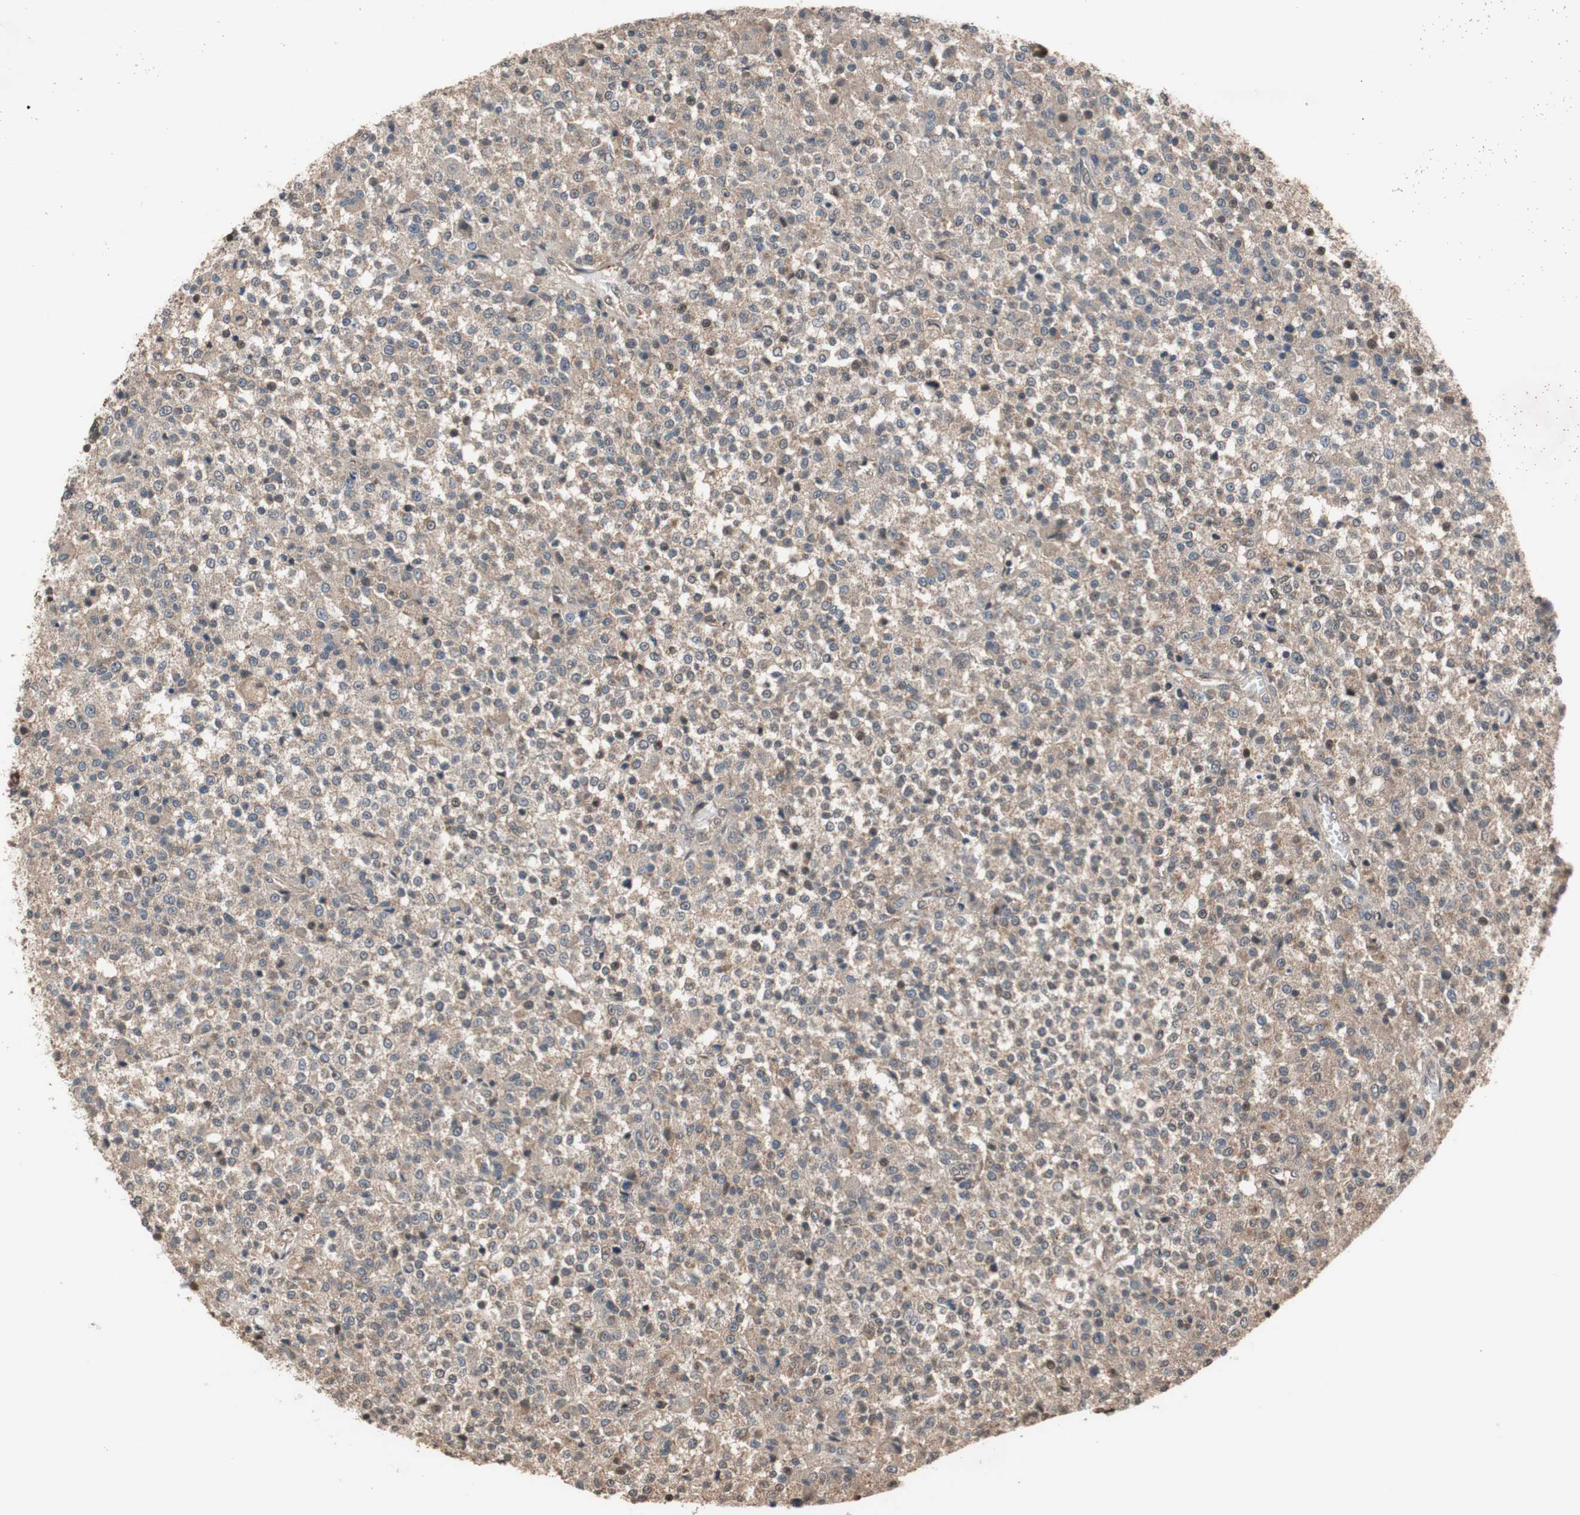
{"staining": {"intensity": "weak", "quantity": ">75%", "location": "cytoplasmic/membranous"}, "tissue": "testis cancer", "cell_type": "Tumor cells", "image_type": "cancer", "snomed": [{"axis": "morphology", "description": "Seminoma, NOS"}, {"axis": "topography", "description": "Testis"}], "caption": "Seminoma (testis) was stained to show a protein in brown. There is low levels of weak cytoplasmic/membranous positivity in approximately >75% of tumor cells.", "gene": "TMEM230", "patient": {"sex": "male", "age": 59}}